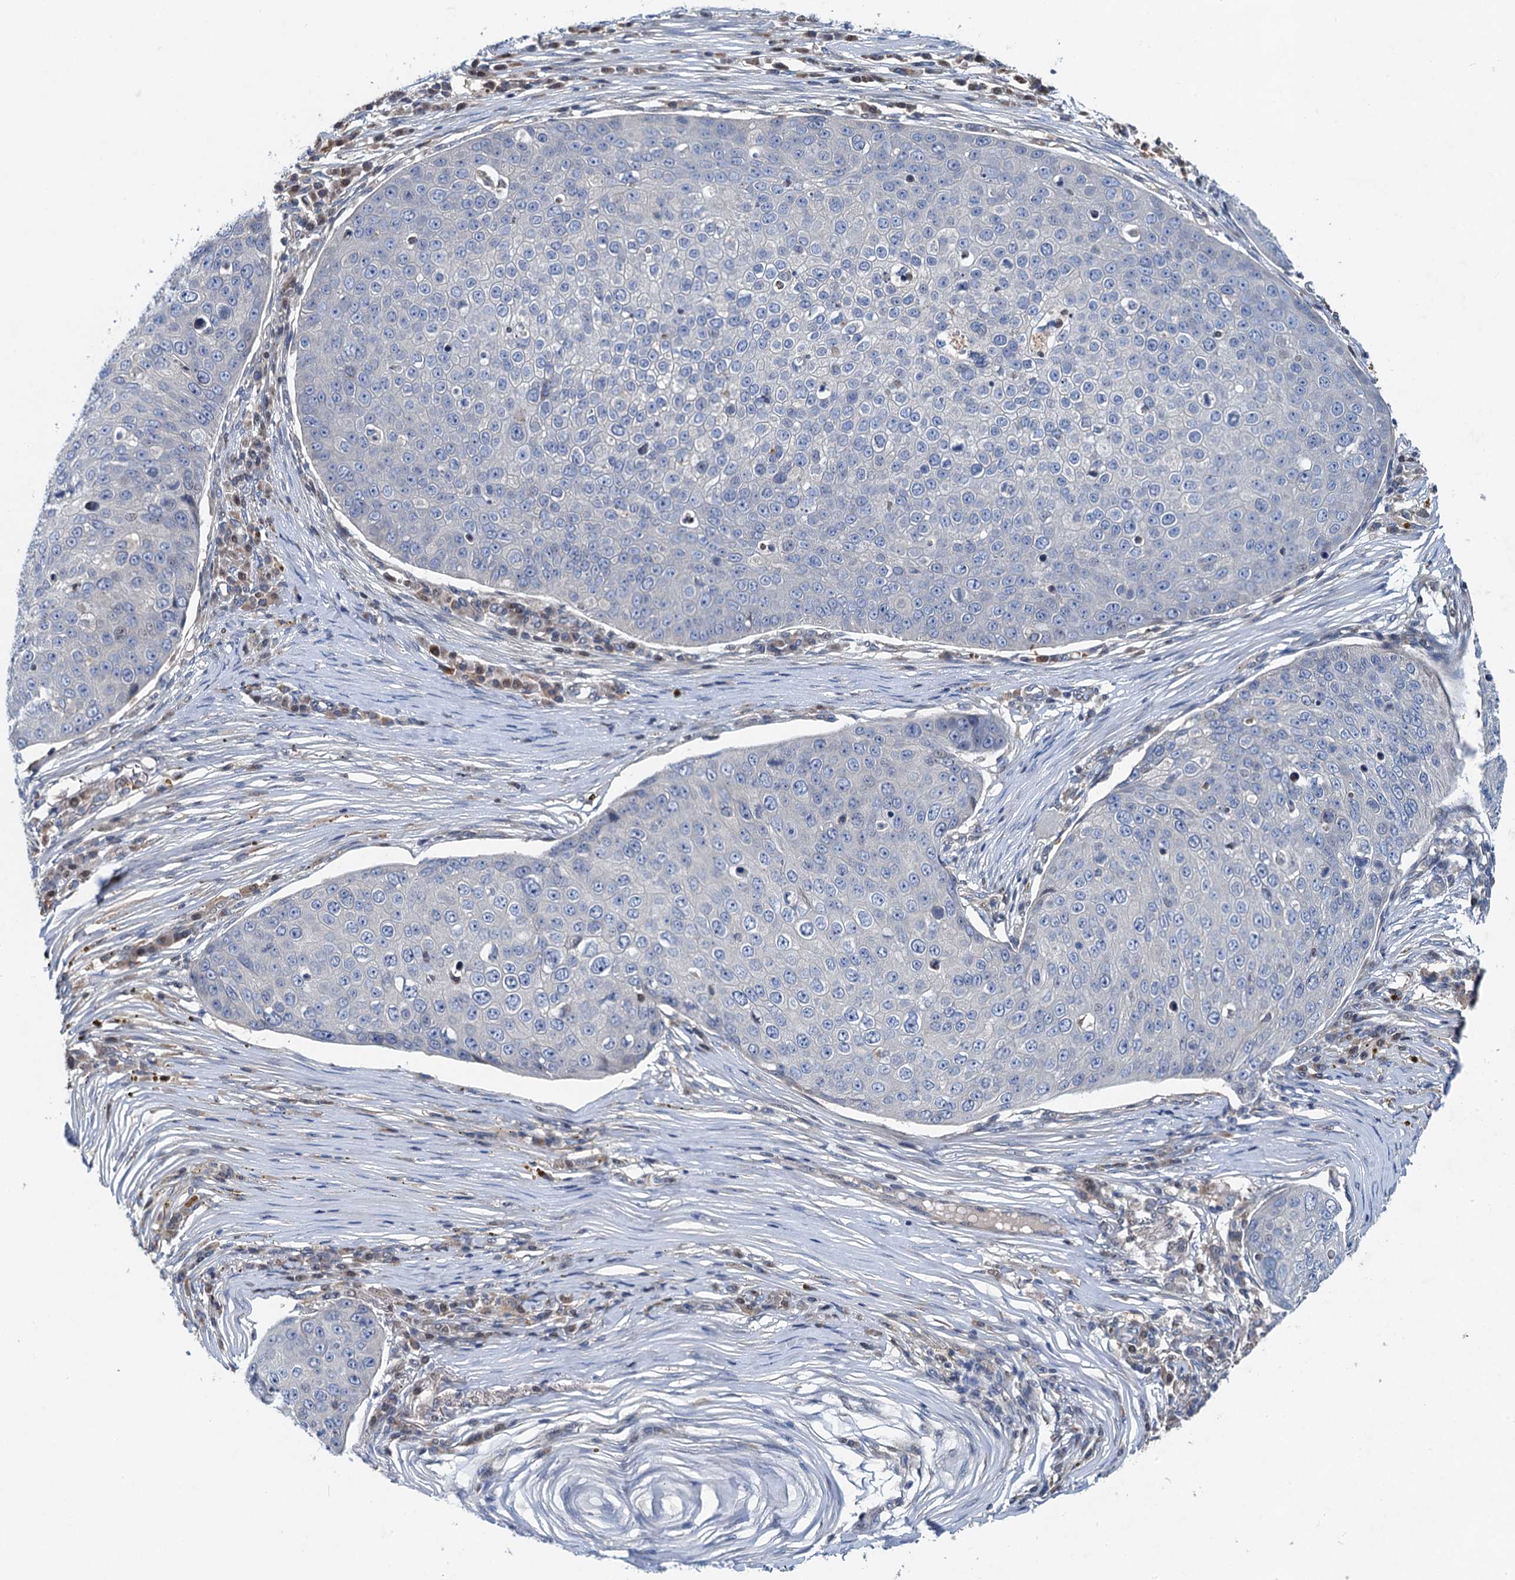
{"staining": {"intensity": "negative", "quantity": "none", "location": "none"}, "tissue": "skin cancer", "cell_type": "Tumor cells", "image_type": "cancer", "snomed": [{"axis": "morphology", "description": "Squamous cell carcinoma, NOS"}, {"axis": "topography", "description": "Skin"}], "caption": "Immunohistochemical staining of skin squamous cell carcinoma reveals no significant positivity in tumor cells.", "gene": "NBEA", "patient": {"sex": "male", "age": 71}}